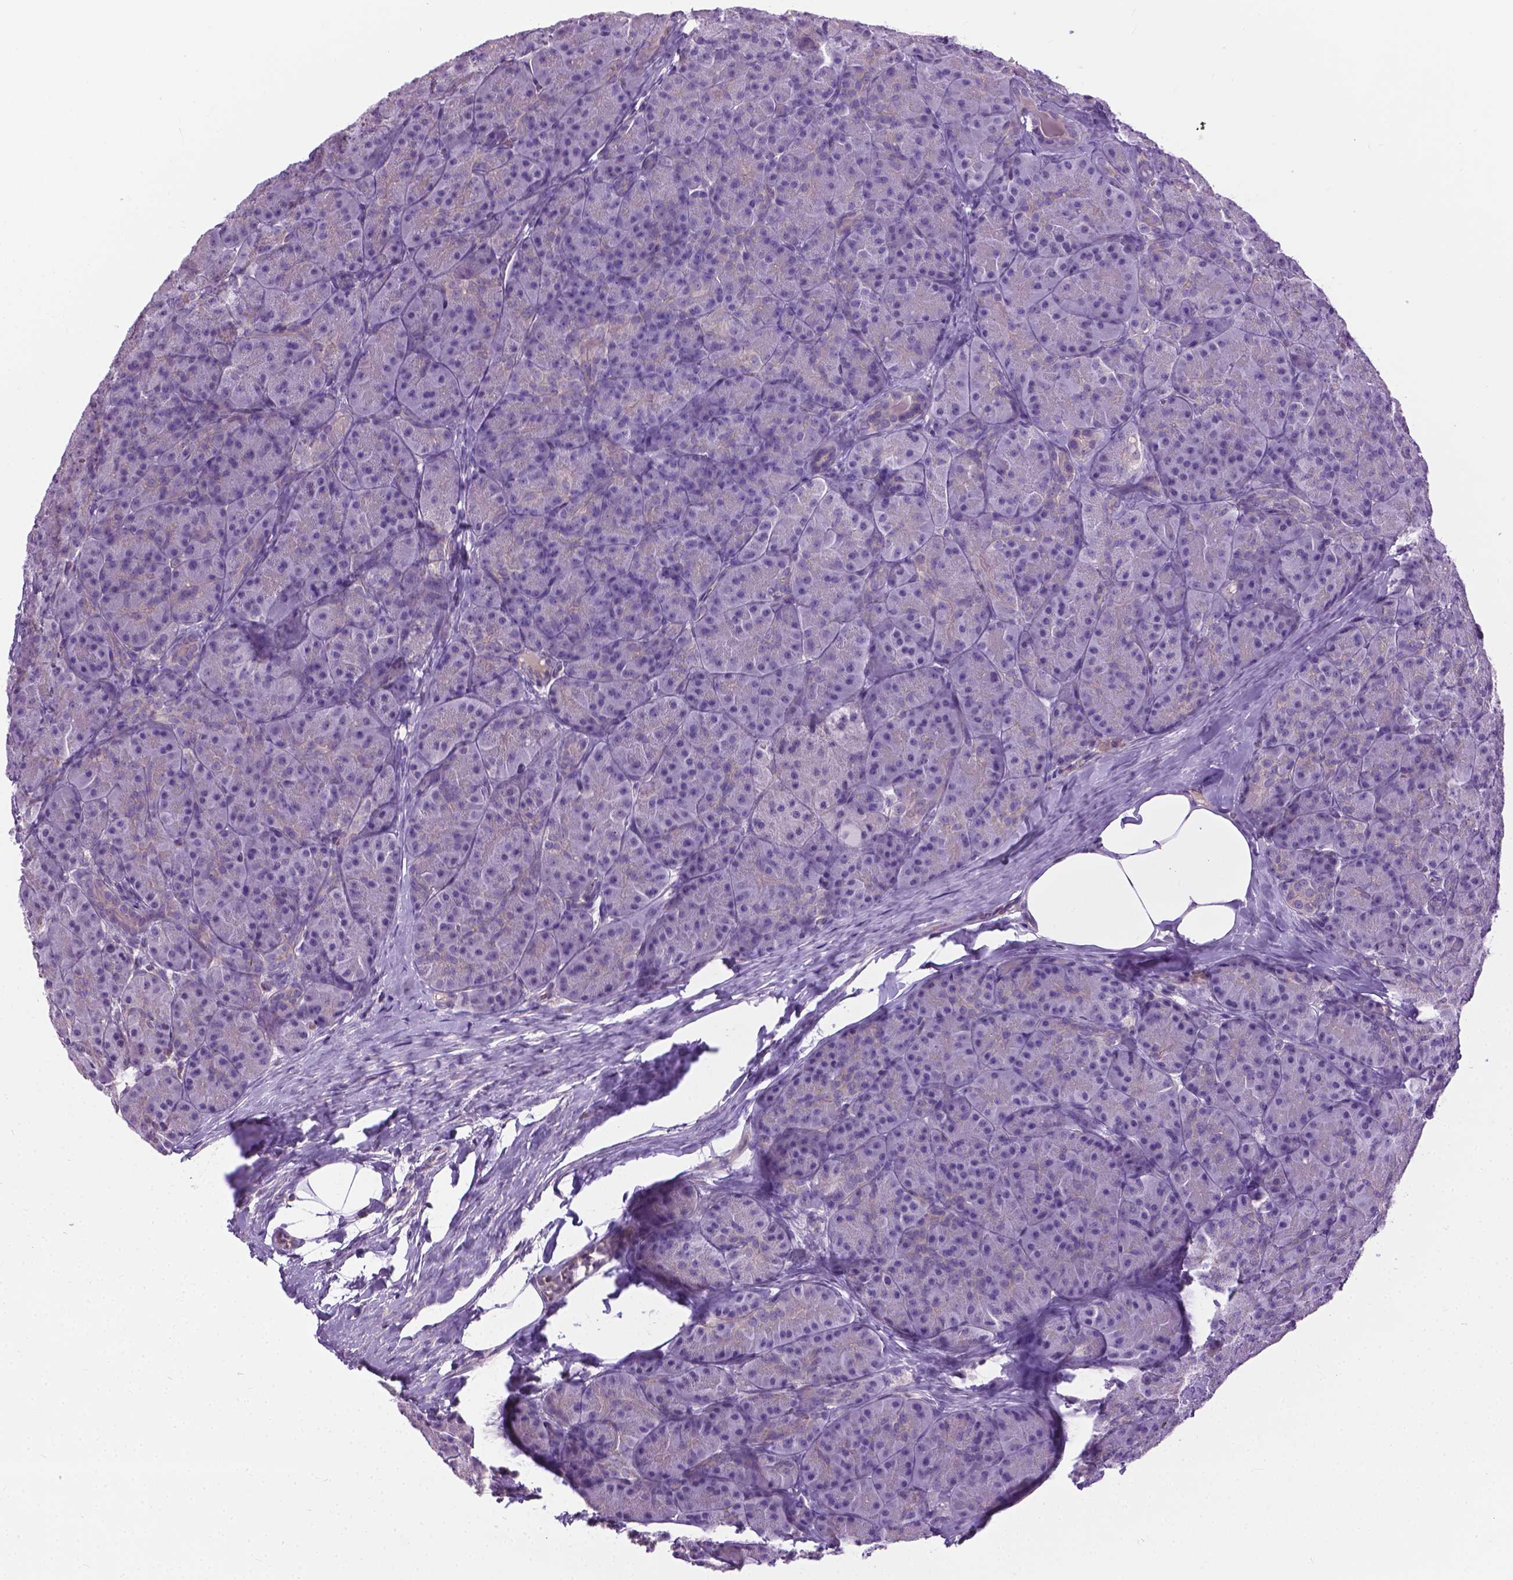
{"staining": {"intensity": "negative", "quantity": "none", "location": "none"}, "tissue": "pancreas", "cell_type": "Exocrine glandular cells", "image_type": "normal", "snomed": [{"axis": "morphology", "description": "Normal tissue, NOS"}, {"axis": "topography", "description": "Pancreas"}], "caption": "High power microscopy photomicrograph of an IHC image of benign pancreas, revealing no significant staining in exocrine glandular cells. (IHC, brightfield microscopy, high magnification).", "gene": "JAK3", "patient": {"sex": "male", "age": 57}}